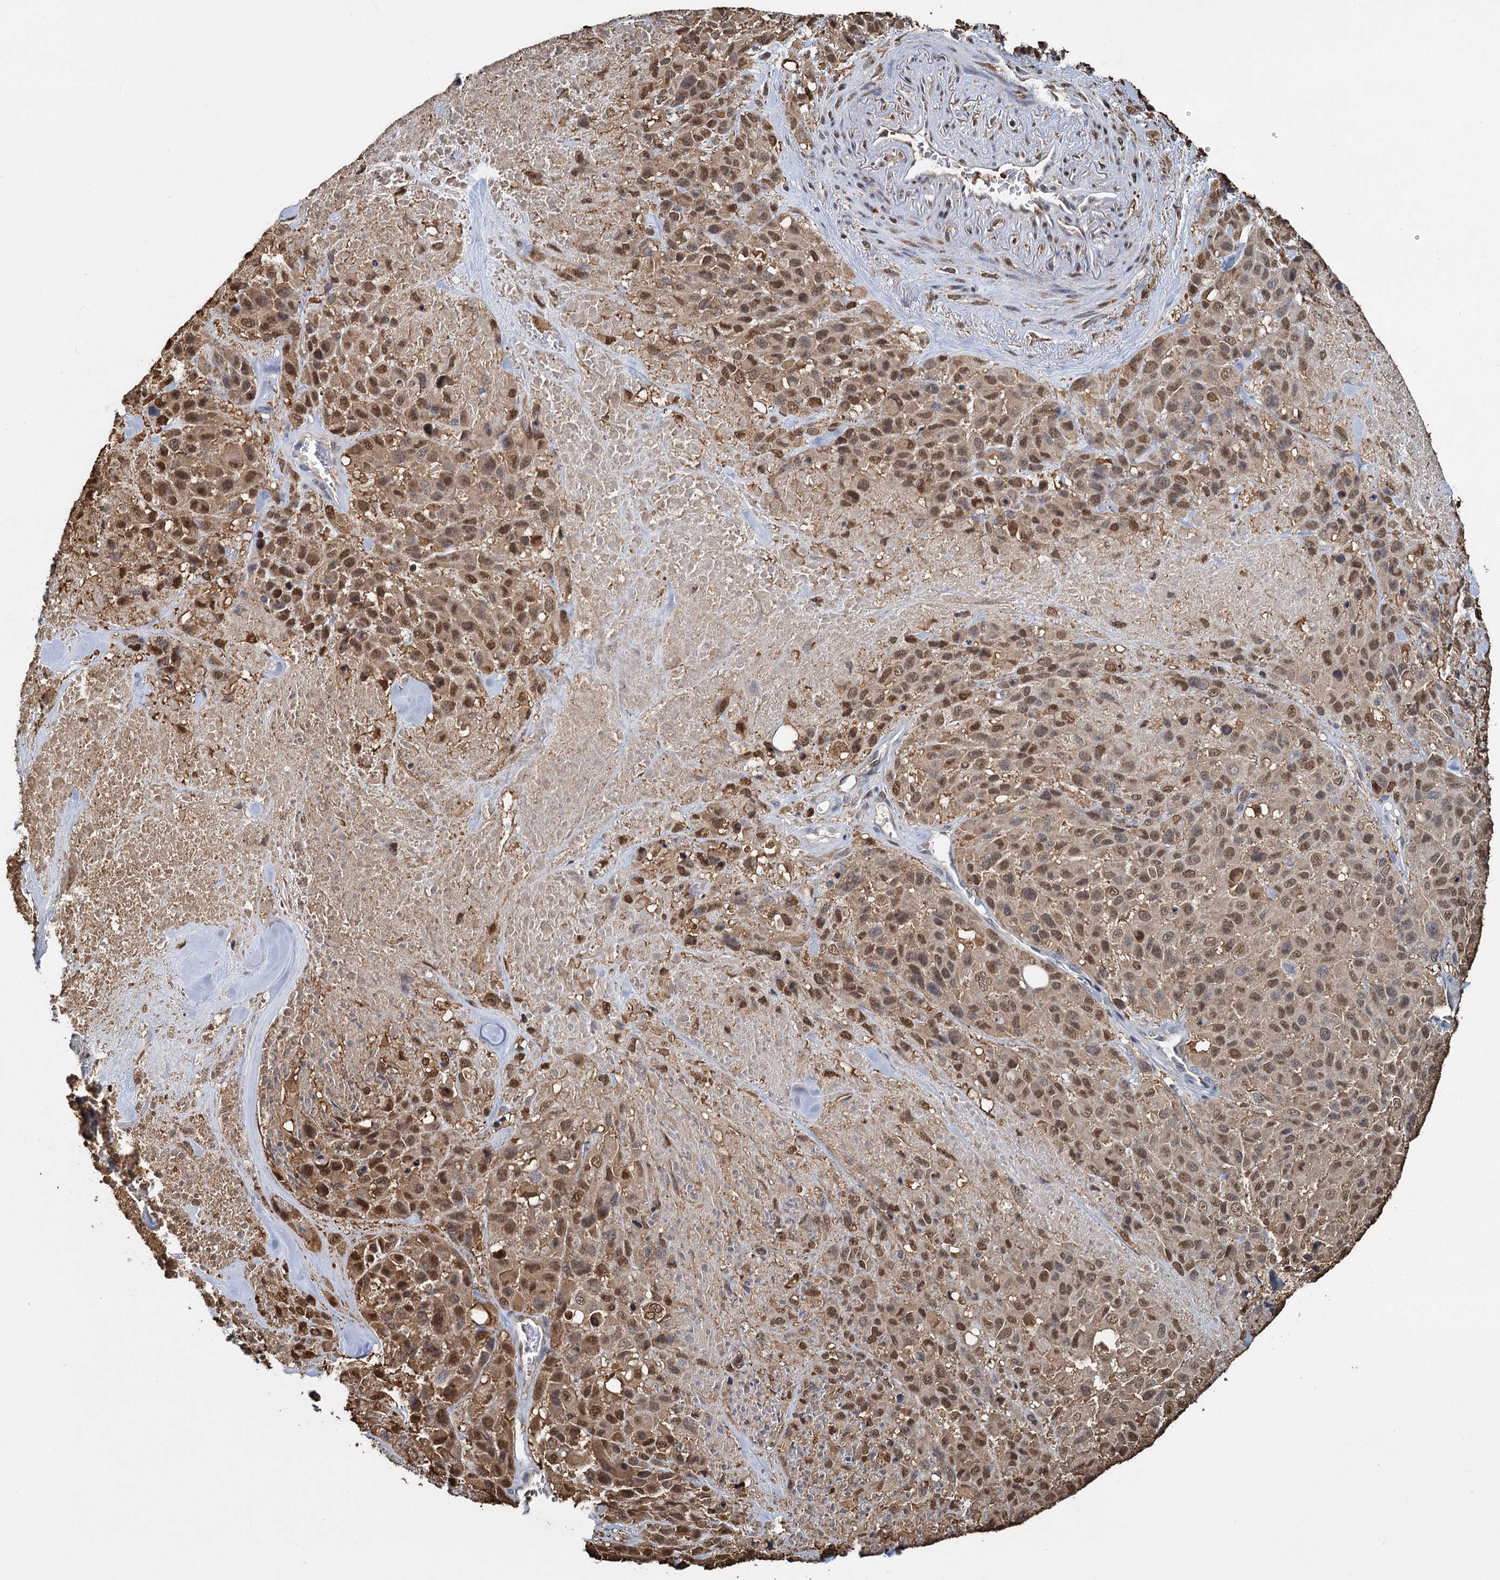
{"staining": {"intensity": "moderate", "quantity": ">75%", "location": "cytoplasmic/membranous,nuclear"}, "tissue": "melanoma", "cell_type": "Tumor cells", "image_type": "cancer", "snomed": [{"axis": "morphology", "description": "Malignant melanoma, Metastatic site"}, {"axis": "topography", "description": "Skin"}], "caption": "The histopathology image demonstrates immunohistochemical staining of malignant melanoma (metastatic site). There is moderate cytoplasmic/membranous and nuclear expression is identified in approximately >75% of tumor cells.", "gene": "S100A6", "patient": {"sex": "female", "age": 81}}